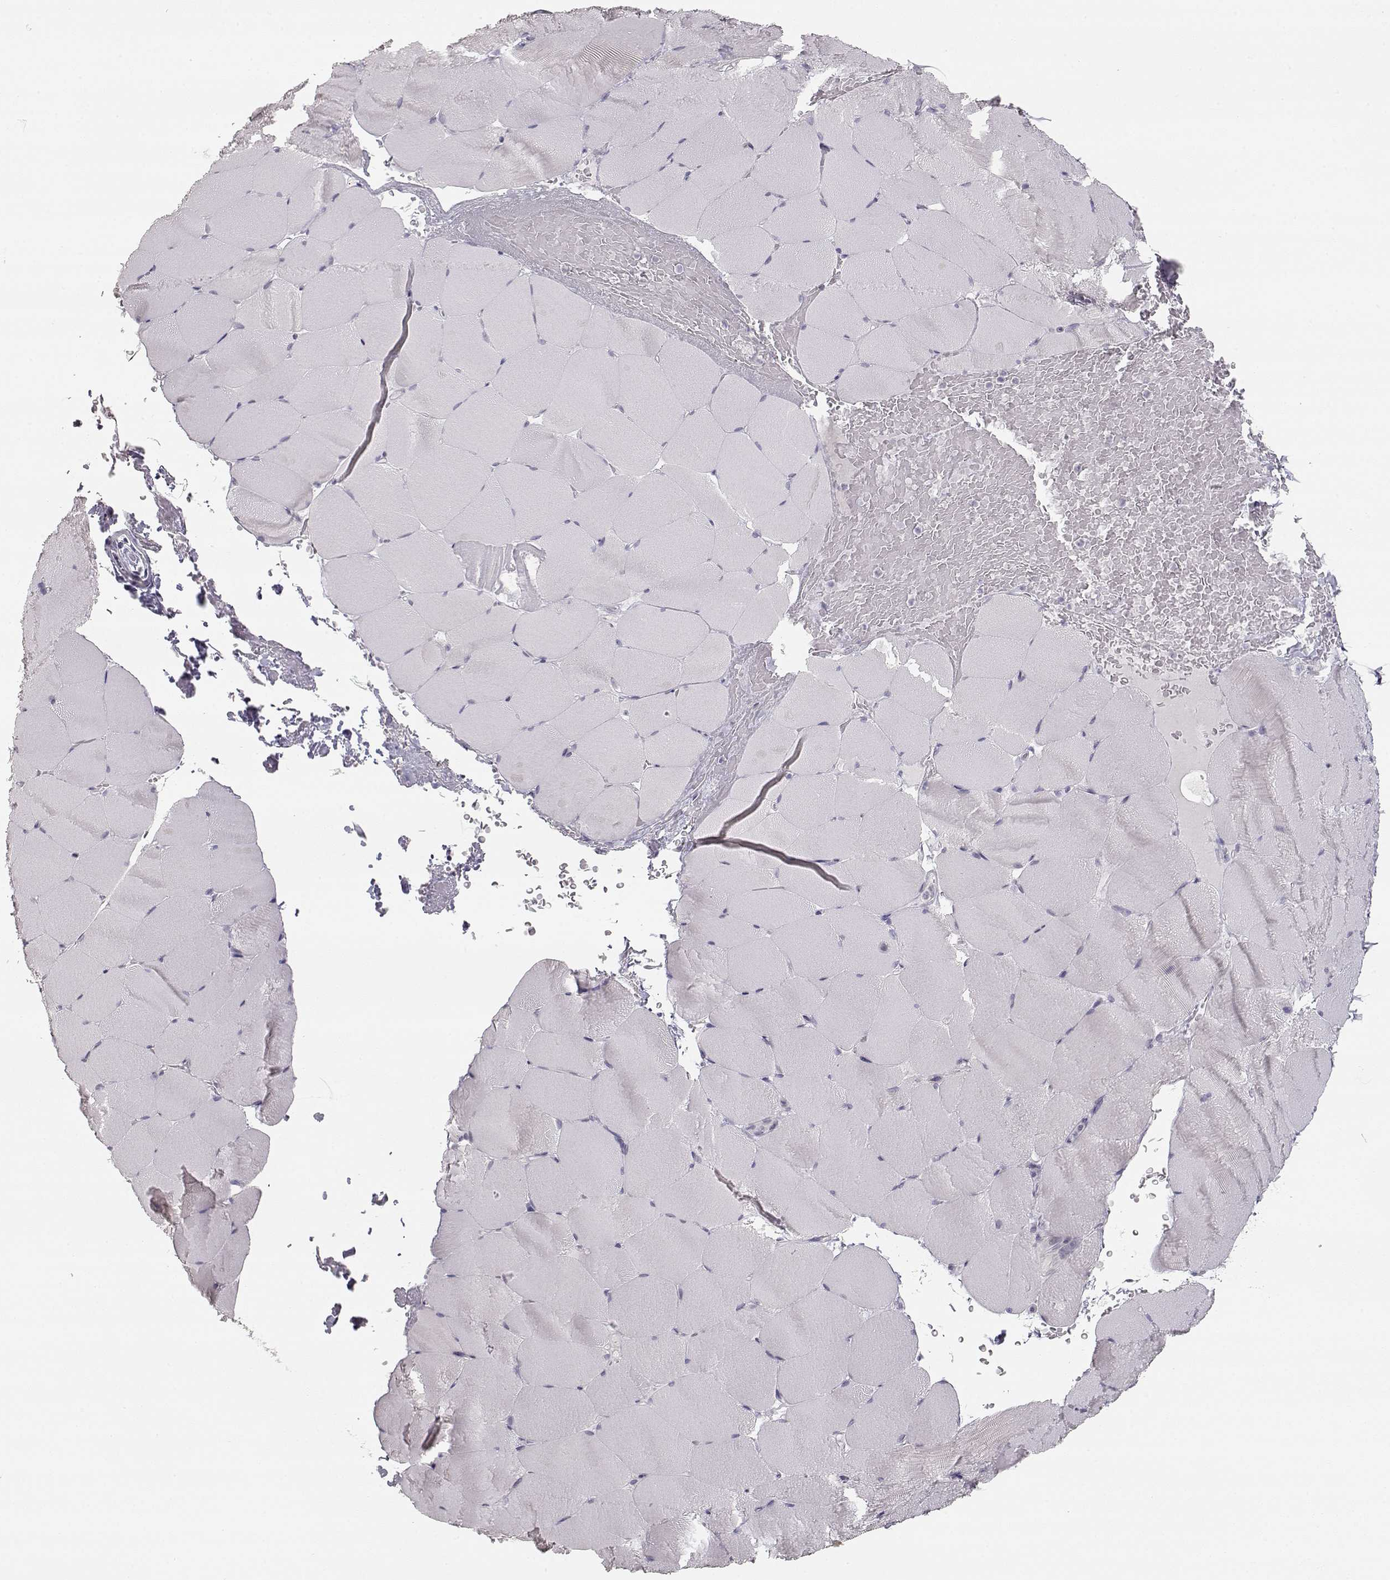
{"staining": {"intensity": "negative", "quantity": "none", "location": "none"}, "tissue": "skeletal muscle", "cell_type": "Myocytes", "image_type": "normal", "snomed": [{"axis": "morphology", "description": "Normal tissue, NOS"}, {"axis": "topography", "description": "Skeletal muscle"}], "caption": "This is an immunohistochemistry histopathology image of unremarkable human skeletal muscle. There is no staining in myocytes.", "gene": "TKTL1", "patient": {"sex": "female", "age": 37}}